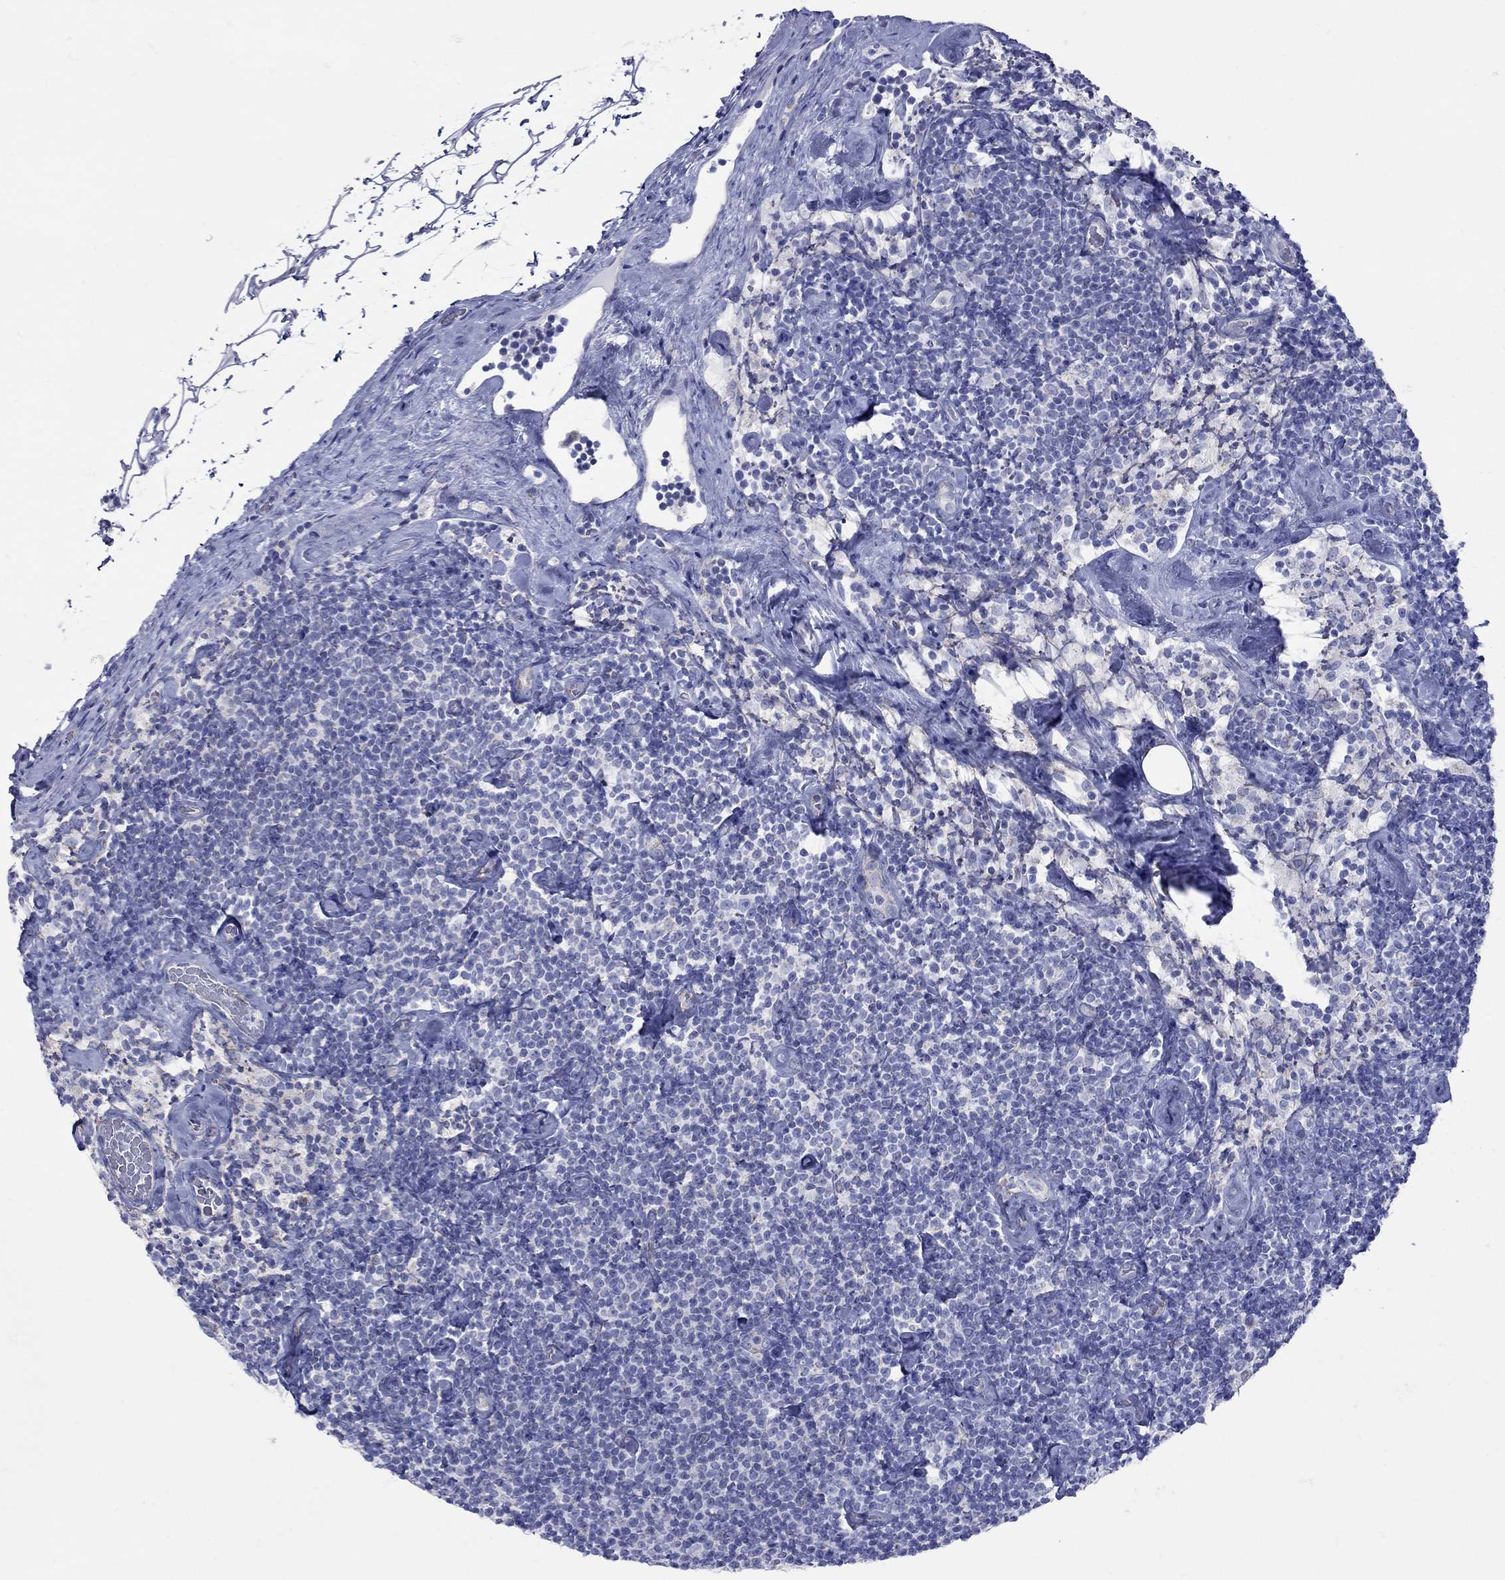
{"staining": {"intensity": "negative", "quantity": "none", "location": "none"}, "tissue": "lymphoma", "cell_type": "Tumor cells", "image_type": "cancer", "snomed": [{"axis": "morphology", "description": "Malignant lymphoma, non-Hodgkin's type, Low grade"}, {"axis": "topography", "description": "Lymph node"}], "caption": "The photomicrograph demonstrates no staining of tumor cells in low-grade malignant lymphoma, non-Hodgkin's type.", "gene": "PDZD3", "patient": {"sex": "male", "age": 81}}